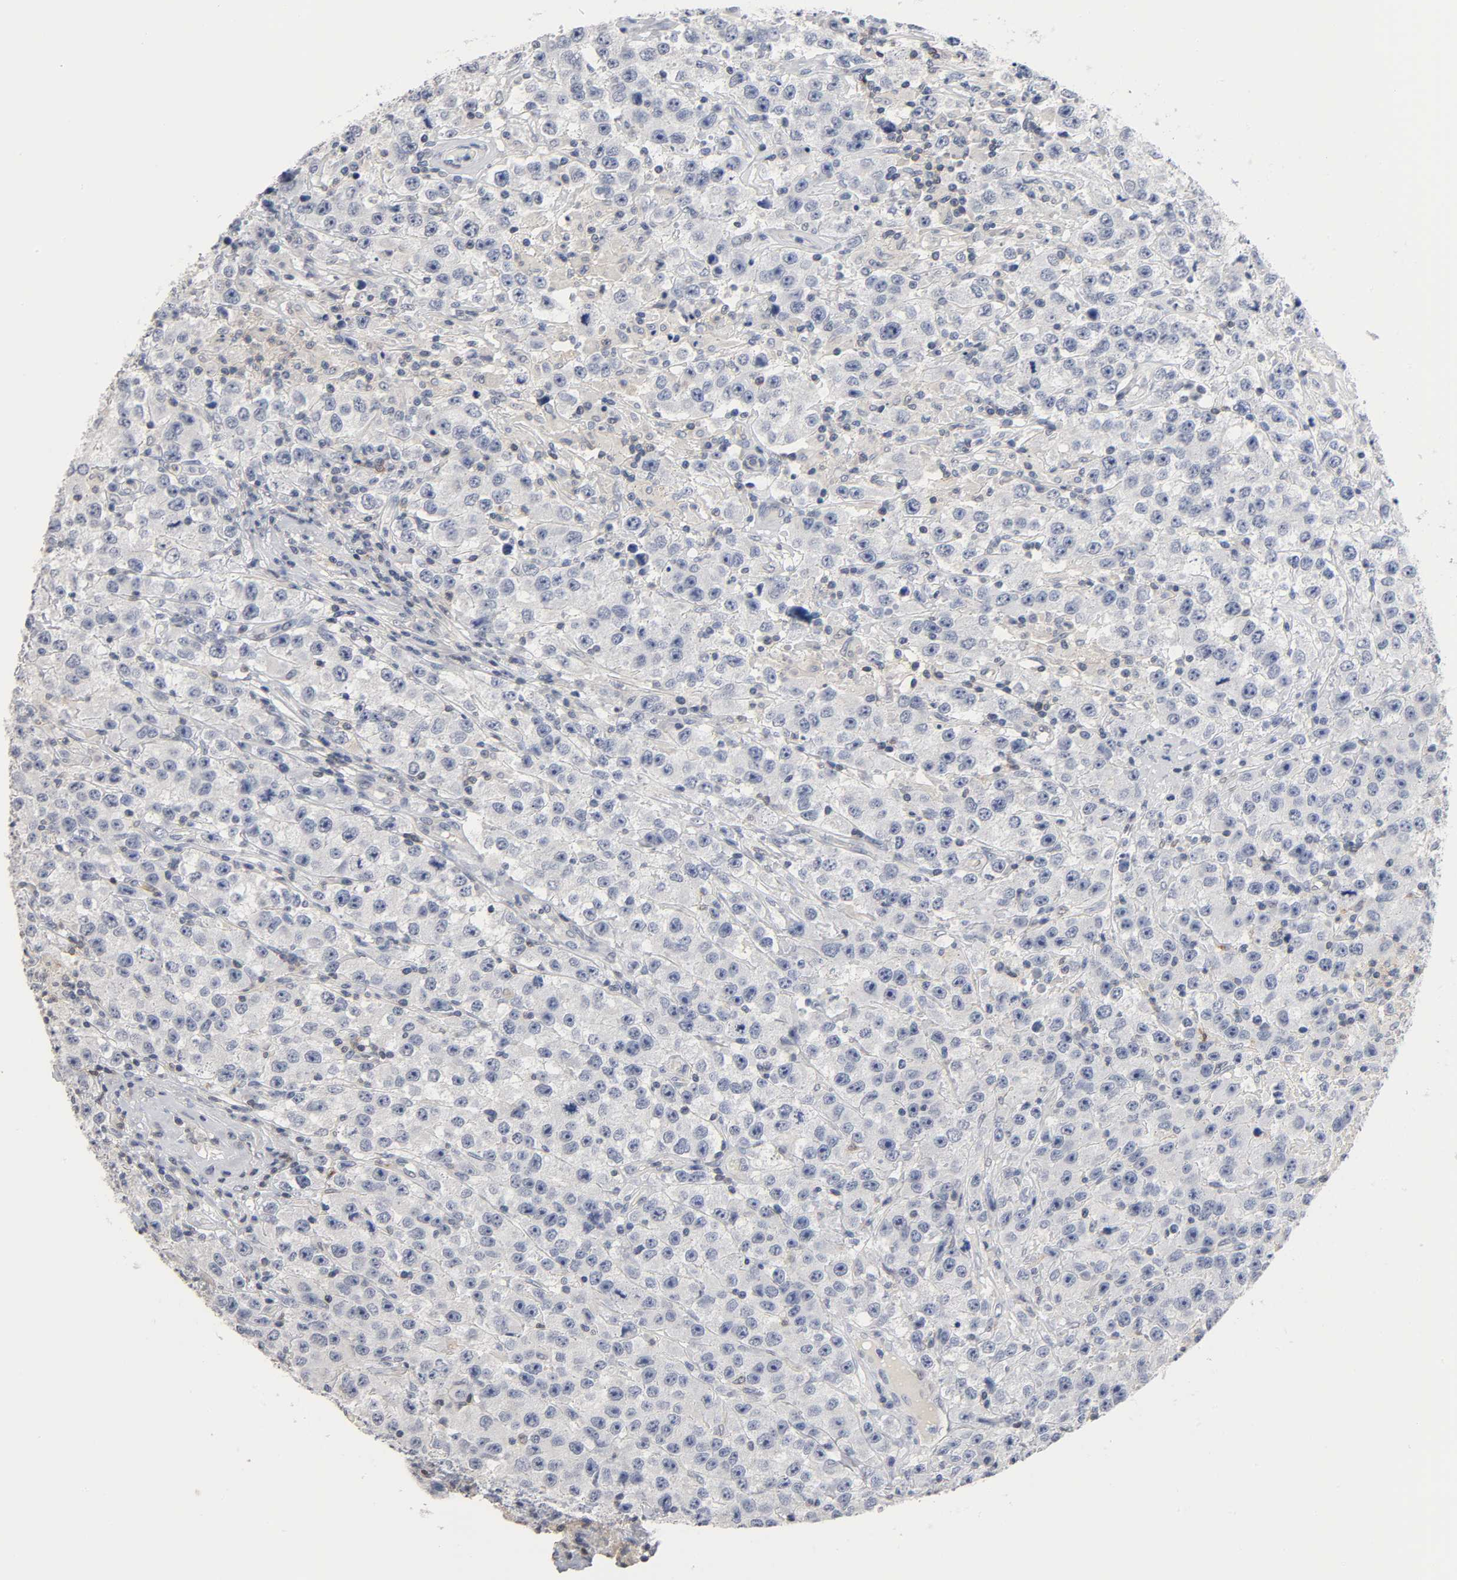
{"staining": {"intensity": "negative", "quantity": "none", "location": "none"}, "tissue": "testis cancer", "cell_type": "Tumor cells", "image_type": "cancer", "snomed": [{"axis": "morphology", "description": "Seminoma, NOS"}, {"axis": "topography", "description": "Testis"}], "caption": "Immunohistochemistry photomicrograph of human seminoma (testis) stained for a protein (brown), which demonstrates no staining in tumor cells.", "gene": "NFATC1", "patient": {"sex": "male", "age": 52}}